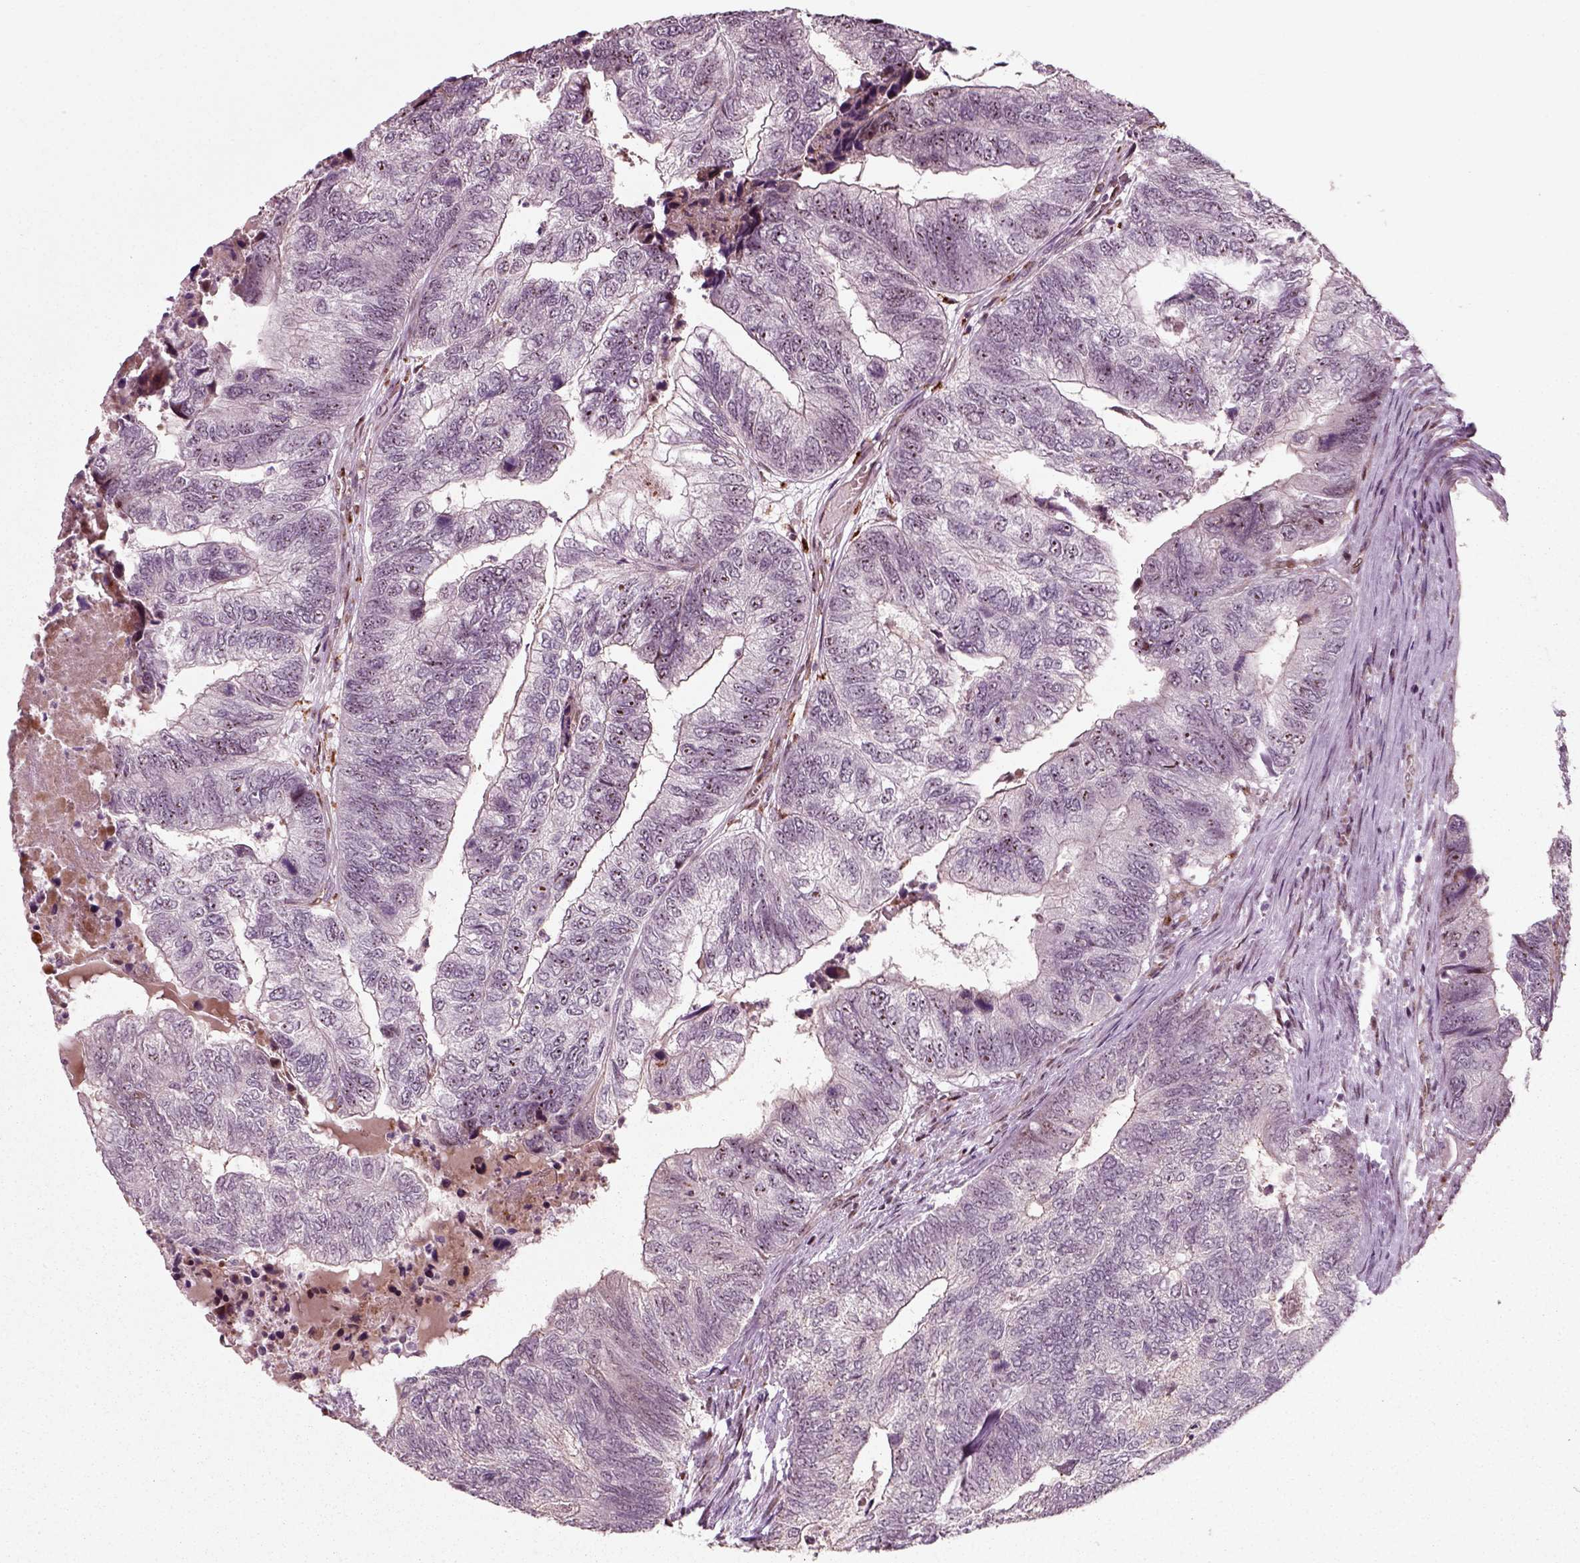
{"staining": {"intensity": "negative", "quantity": "none", "location": "none"}, "tissue": "colorectal cancer", "cell_type": "Tumor cells", "image_type": "cancer", "snomed": [{"axis": "morphology", "description": "Adenocarcinoma, NOS"}, {"axis": "topography", "description": "Colon"}], "caption": "Immunohistochemistry (IHC) of human colorectal adenocarcinoma reveals no expression in tumor cells.", "gene": "CDC14A", "patient": {"sex": "female", "age": 67}}